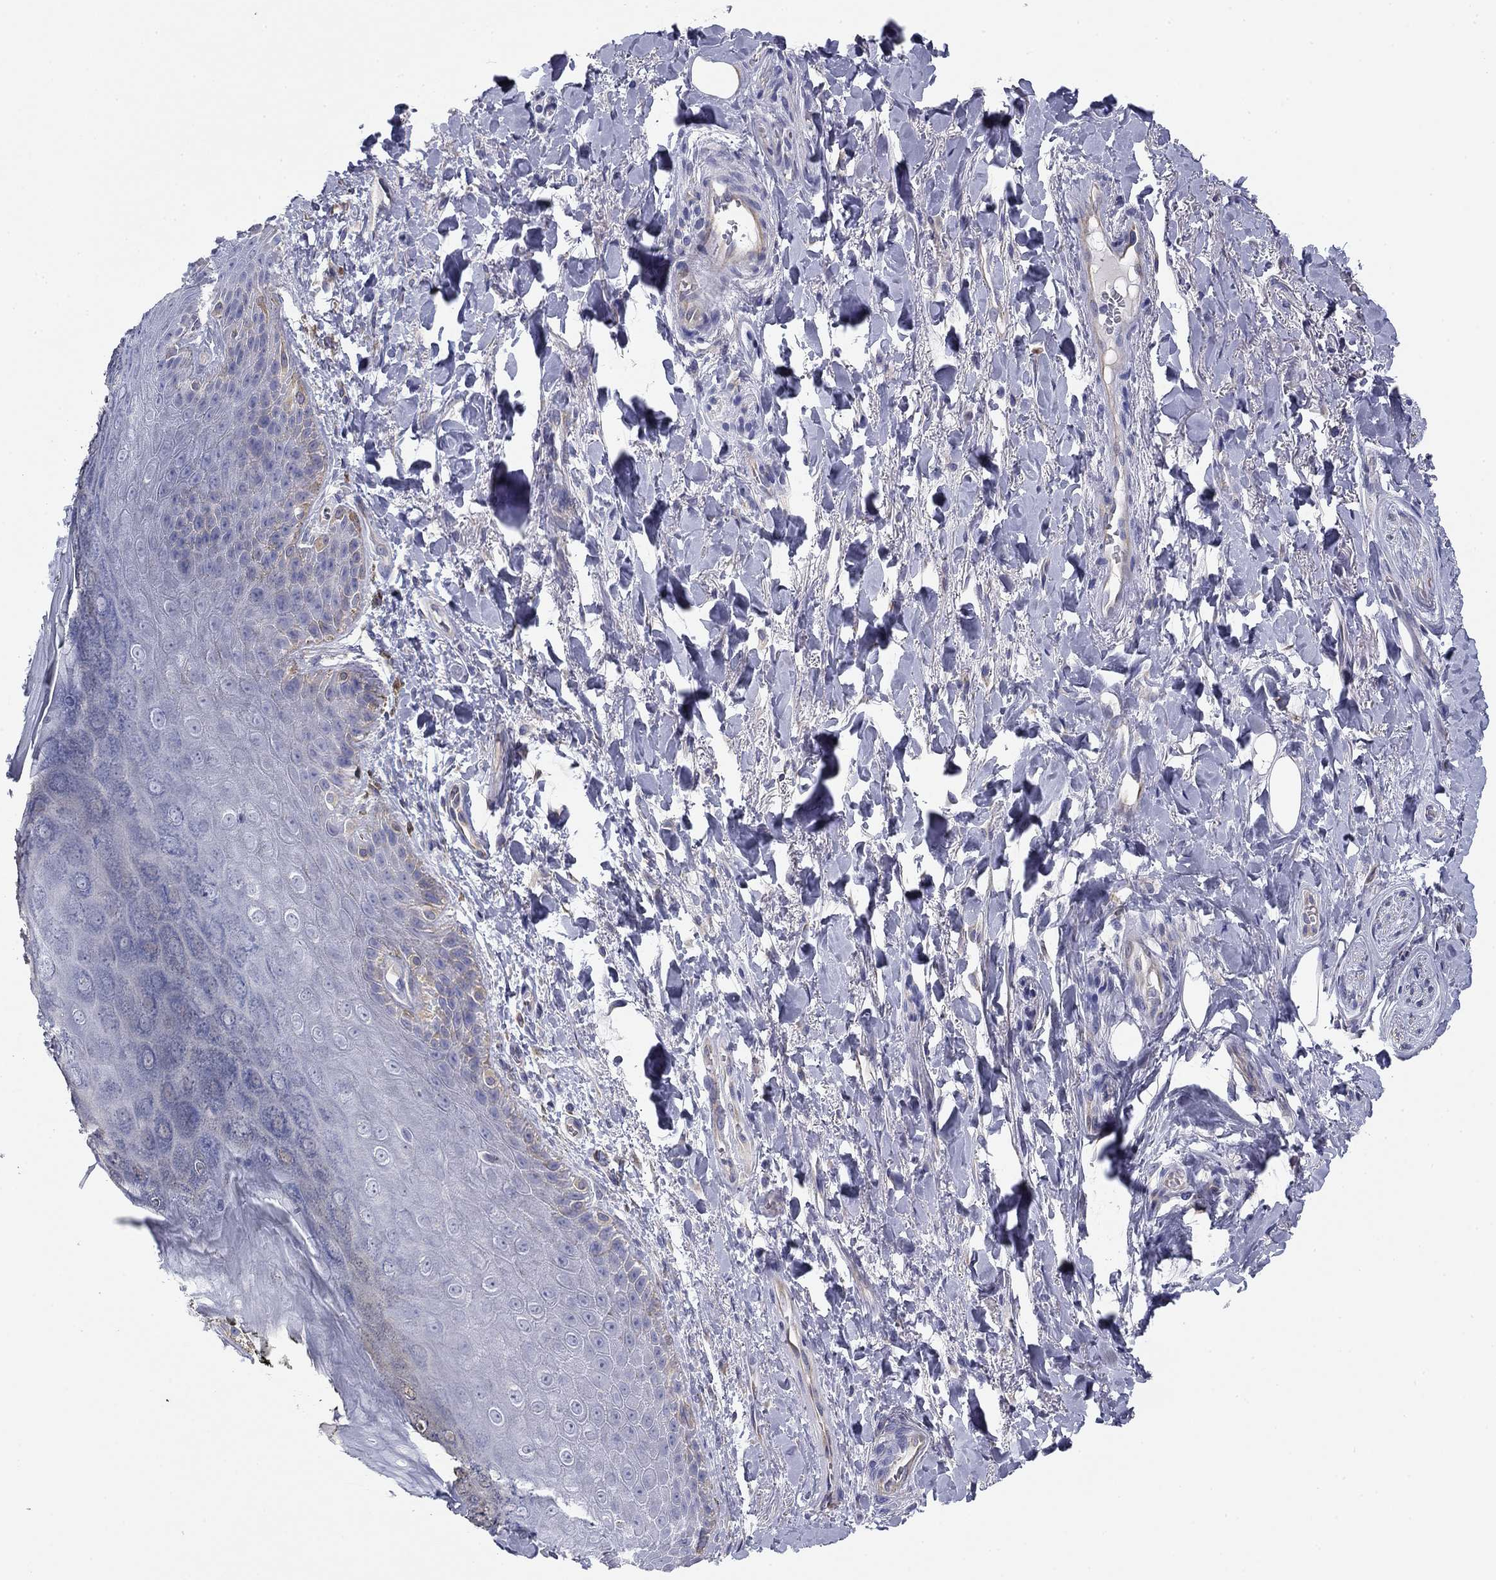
{"staining": {"intensity": "moderate", "quantity": "<25%", "location": "cytoplasmic/membranous"}, "tissue": "skin", "cell_type": "Epidermal cells", "image_type": "normal", "snomed": [{"axis": "morphology", "description": "Normal tissue, NOS"}, {"axis": "topography", "description": "Anal"}, {"axis": "topography", "description": "Peripheral nerve tissue"}], "caption": "Moderate cytoplasmic/membranous protein positivity is seen in approximately <25% of epidermal cells in skin. The staining is performed using DAB brown chromogen to label protein expression. The nuclei are counter-stained blue using hematoxylin.", "gene": "SEPTIN3", "patient": {"sex": "male", "age": 53}}